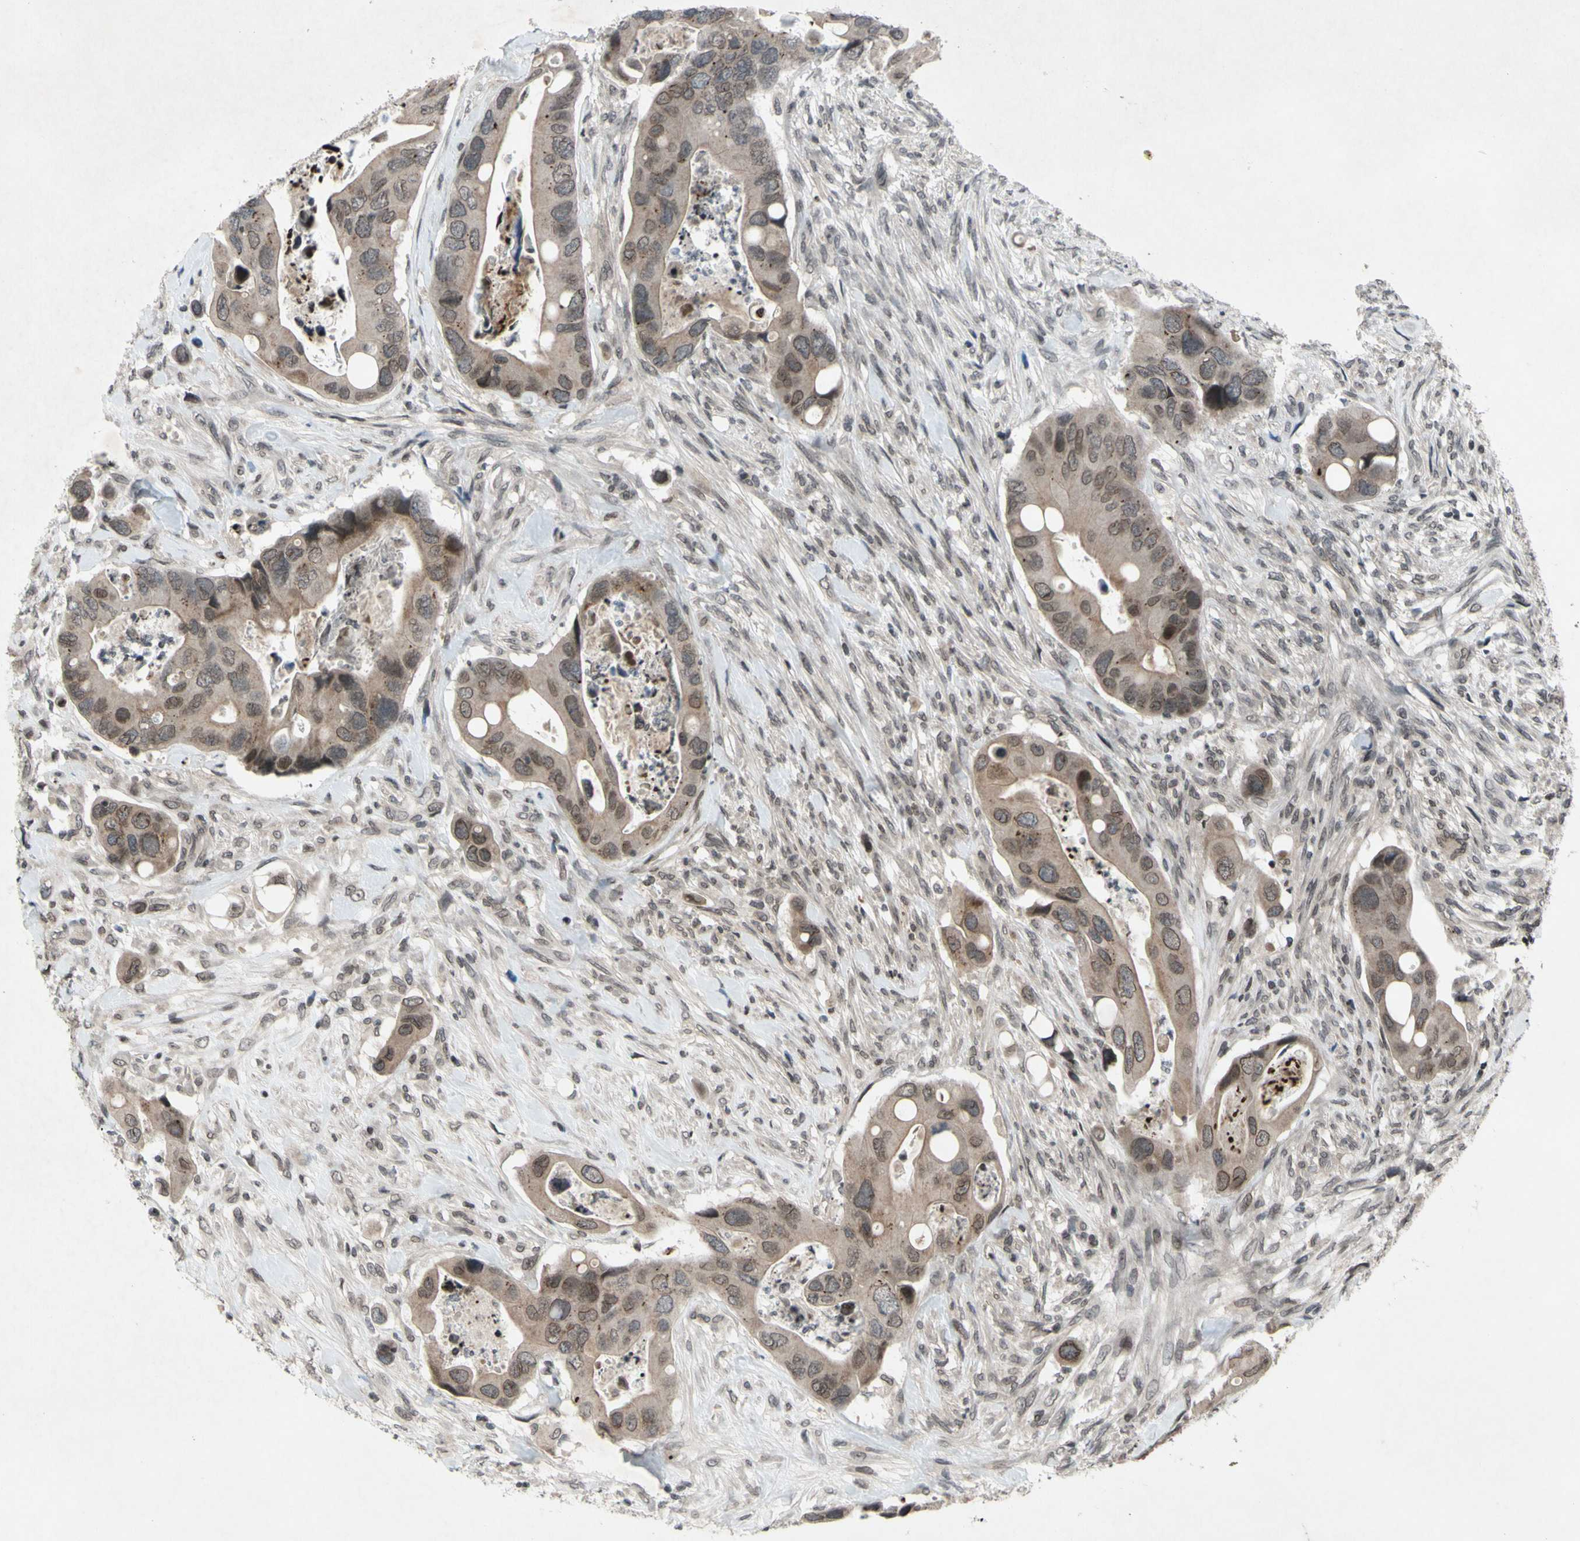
{"staining": {"intensity": "weak", "quantity": ">75%", "location": "cytoplasmic/membranous,nuclear"}, "tissue": "colorectal cancer", "cell_type": "Tumor cells", "image_type": "cancer", "snomed": [{"axis": "morphology", "description": "Adenocarcinoma, NOS"}, {"axis": "topography", "description": "Rectum"}], "caption": "Immunohistochemical staining of colorectal cancer (adenocarcinoma) exhibits low levels of weak cytoplasmic/membranous and nuclear expression in about >75% of tumor cells. The protein of interest is shown in brown color, while the nuclei are stained blue.", "gene": "XPO1", "patient": {"sex": "female", "age": 57}}